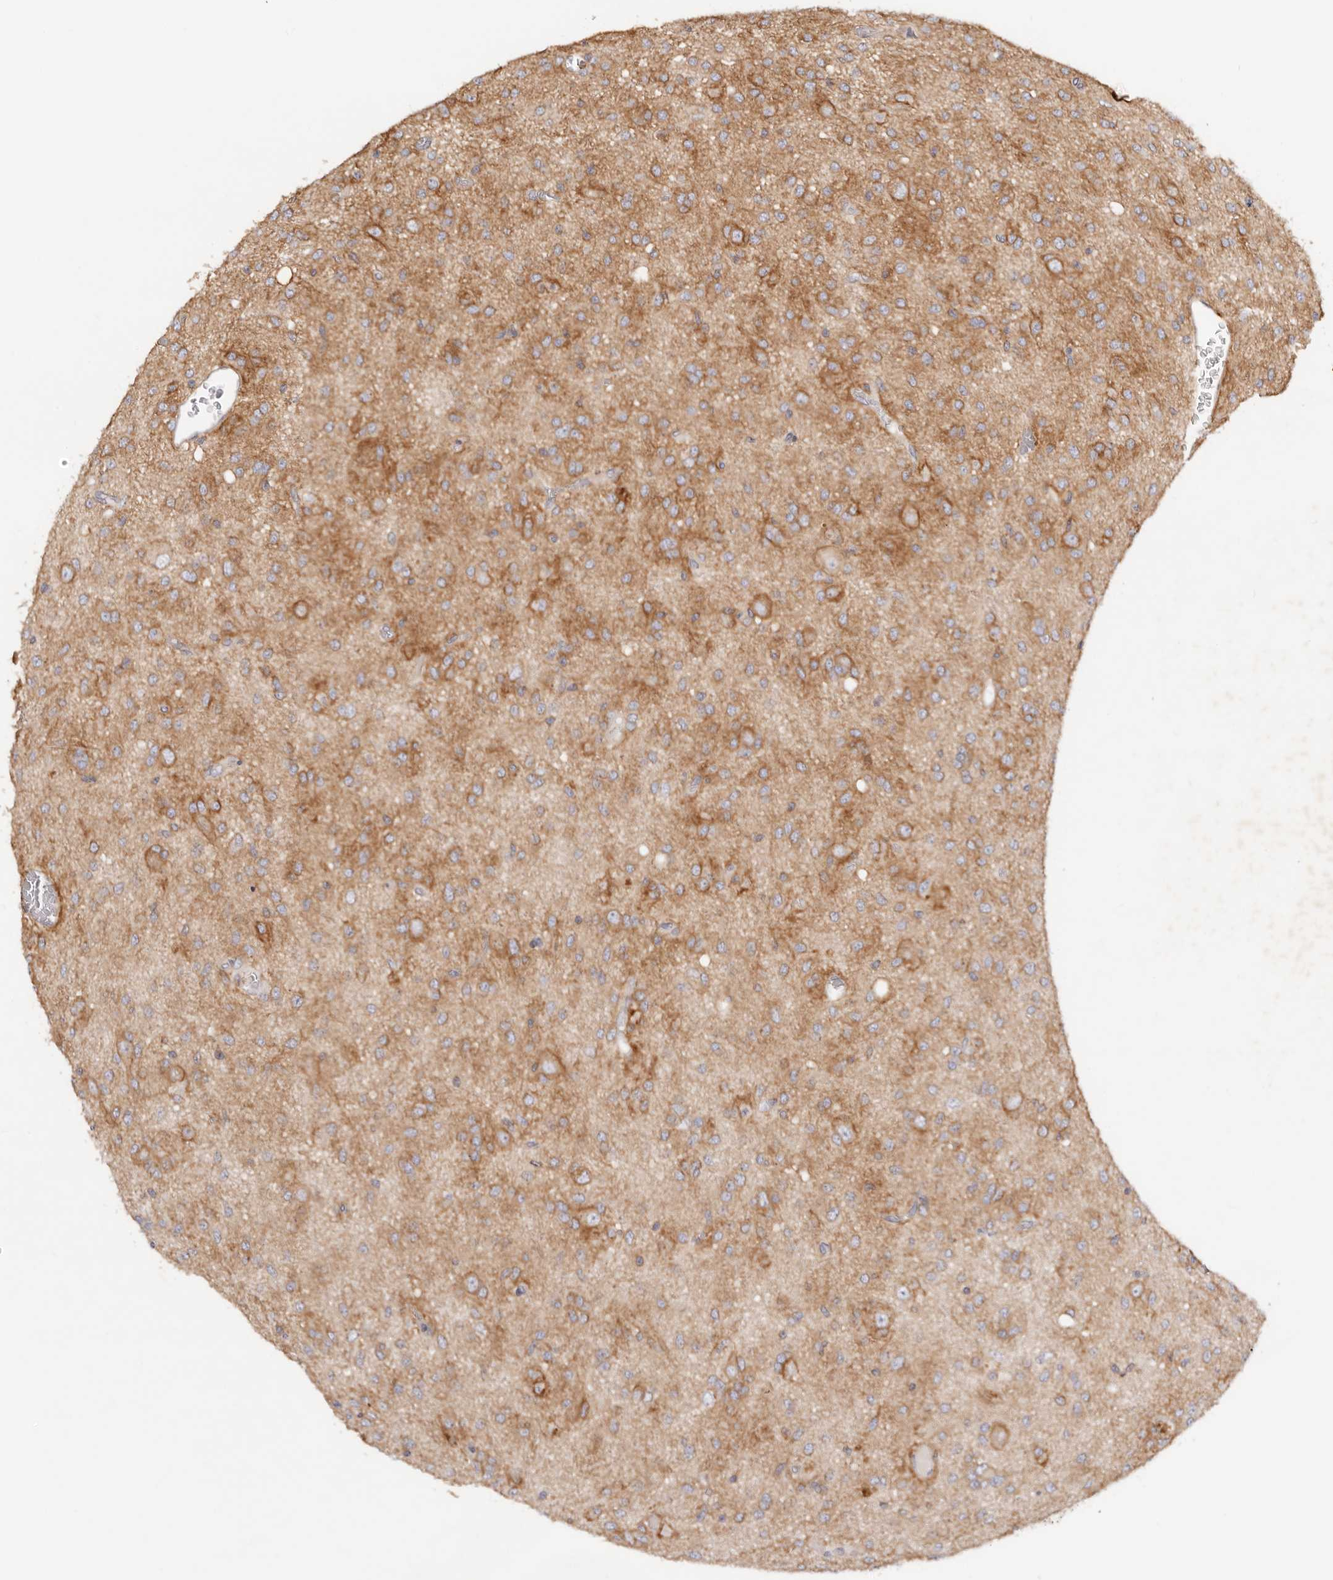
{"staining": {"intensity": "moderate", "quantity": ">75%", "location": "cytoplasmic/membranous"}, "tissue": "glioma", "cell_type": "Tumor cells", "image_type": "cancer", "snomed": [{"axis": "morphology", "description": "Glioma, malignant, High grade"}, {"axis": "topography", "description": "Brain"}], "caption": "A high-resolution image shows immunohistochemistry (IHC) staining of glioma, which reveals moderate cytoplasmic/membranous positivity in approximately >75% of tumor cells.", "gene": "GNA13", "patient": {"sex": "female", "age": 59}}